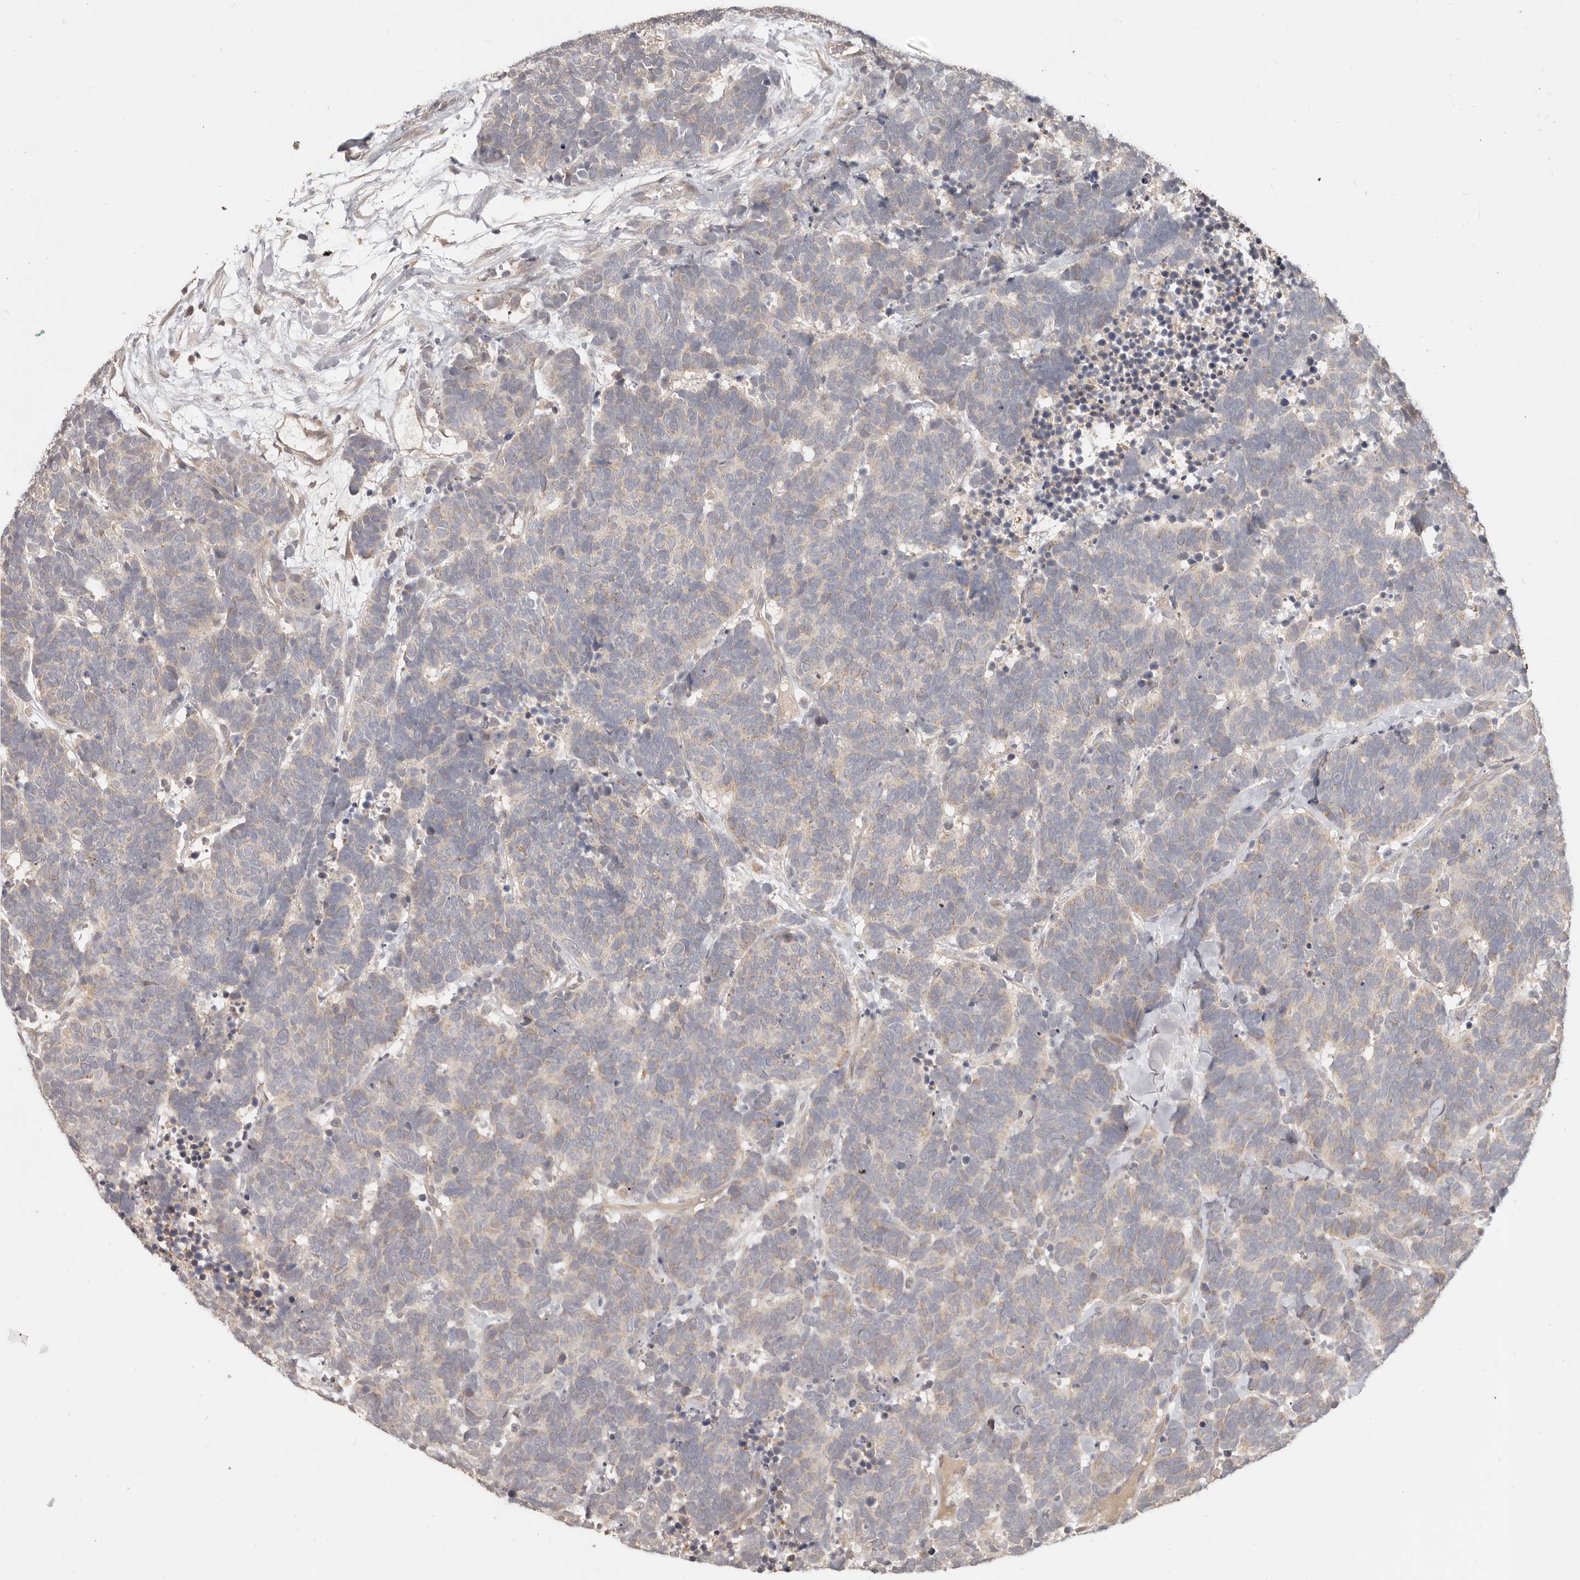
{"staining": {"intensity": "negative", "quantity": "none", "location": "none"}, "tissue": "carcinoid", "cell_type": "Tumor cells", "image_type": "cancer", "snomed": [{"axis": "morphology", "description": "Carcinoma, NOS"}, {"axis": "morphology", "description": "Carcinoid, malignant, NOS"}, {"axis": "topography", "description": "Urinary bladder"}], "caption": "High power microscopy histopathology image of an immunohistochemistry (IHC) histopathology image of carcinoma, revealing no significant expression in tumor cells. The staining is performed using DAB (3,3'-diaminobenzidine) brown chromogen with nuclei counter-stained in using hematoxylin.", "gene": "MTFR2", "patient": {"sex": "male", "age": 57}}